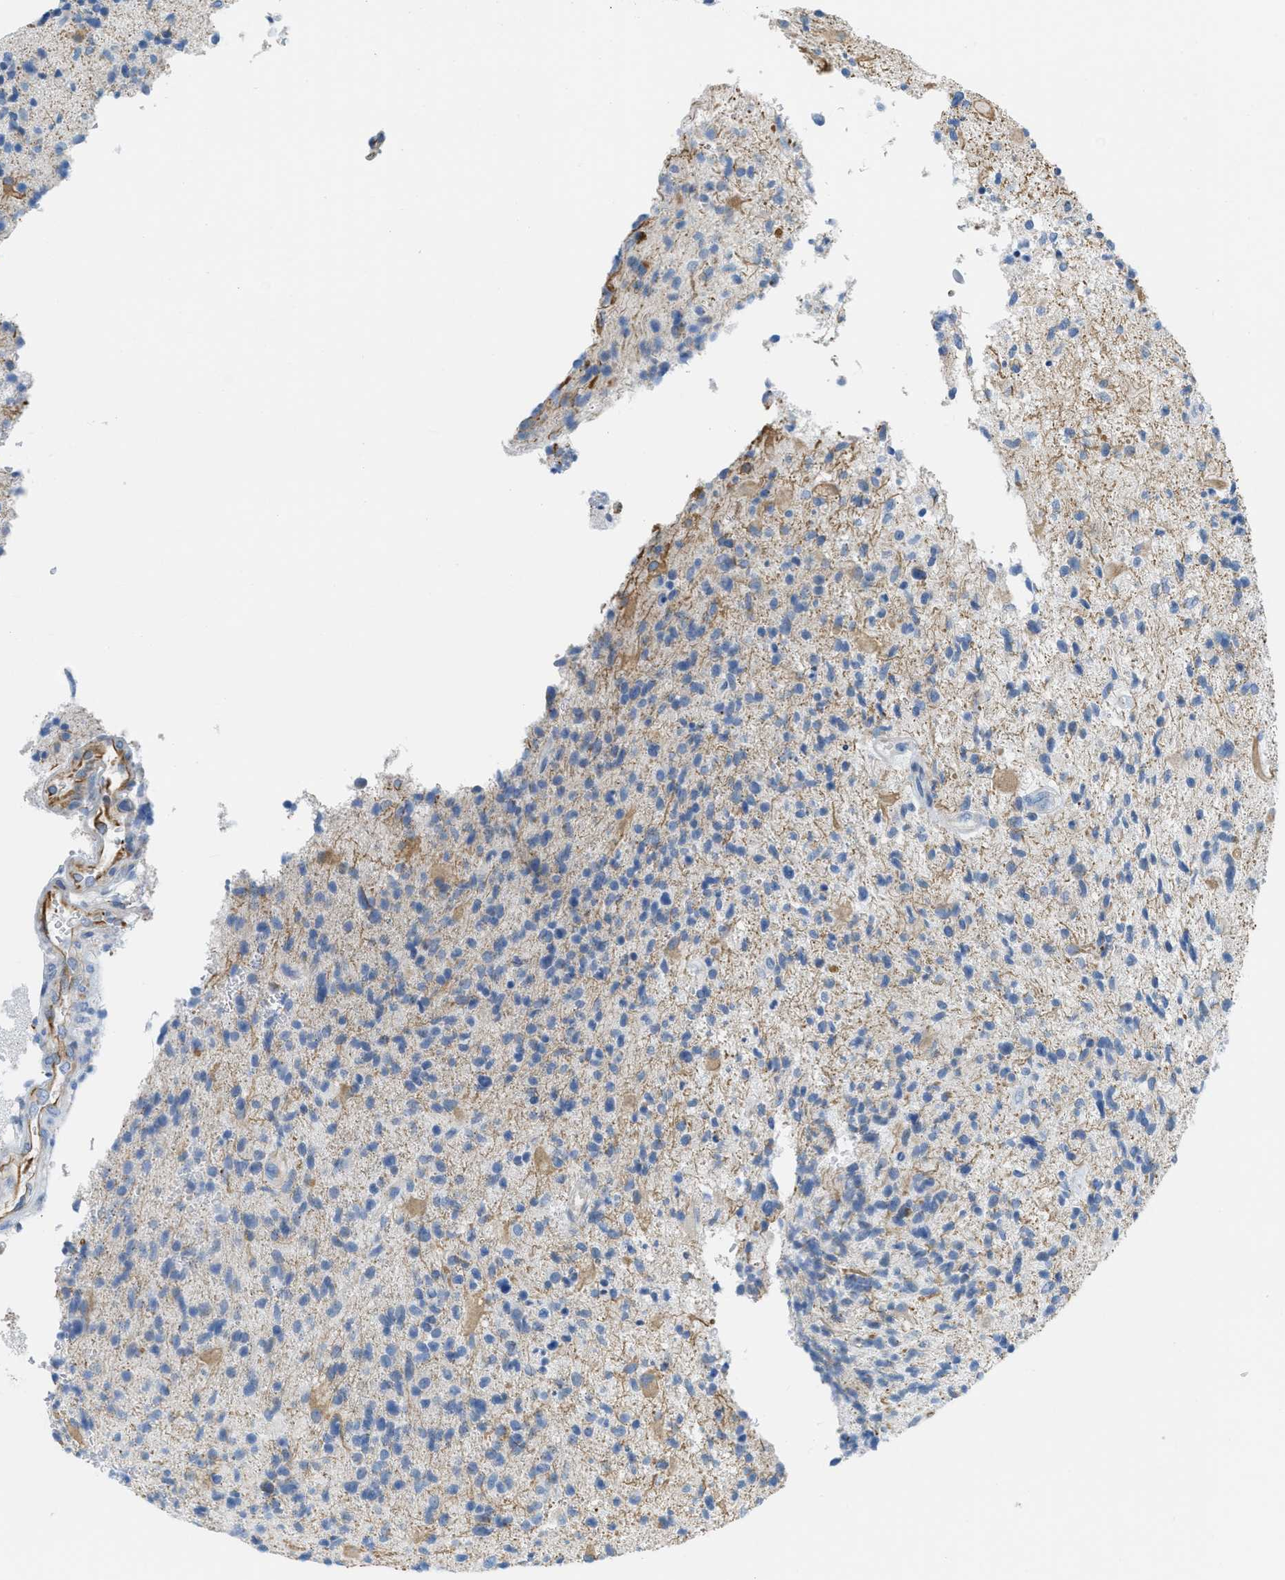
{"staining": {"intensity": "negative", "quantity": "none", "location": "none"}, "tissue": "glioma", "cell_type": "Tumor cells", "image_type": "cancer", "snomed": [{"axis": "morphology", "description": "Glioma, malignant, High grade"}, {"axis": "topography", "description": "Brain"}], "caption": "Tumor cells show no significant expression in glioma.", "gene": "SLC12A1", "patient": {"sex": "male", "age": 72}}